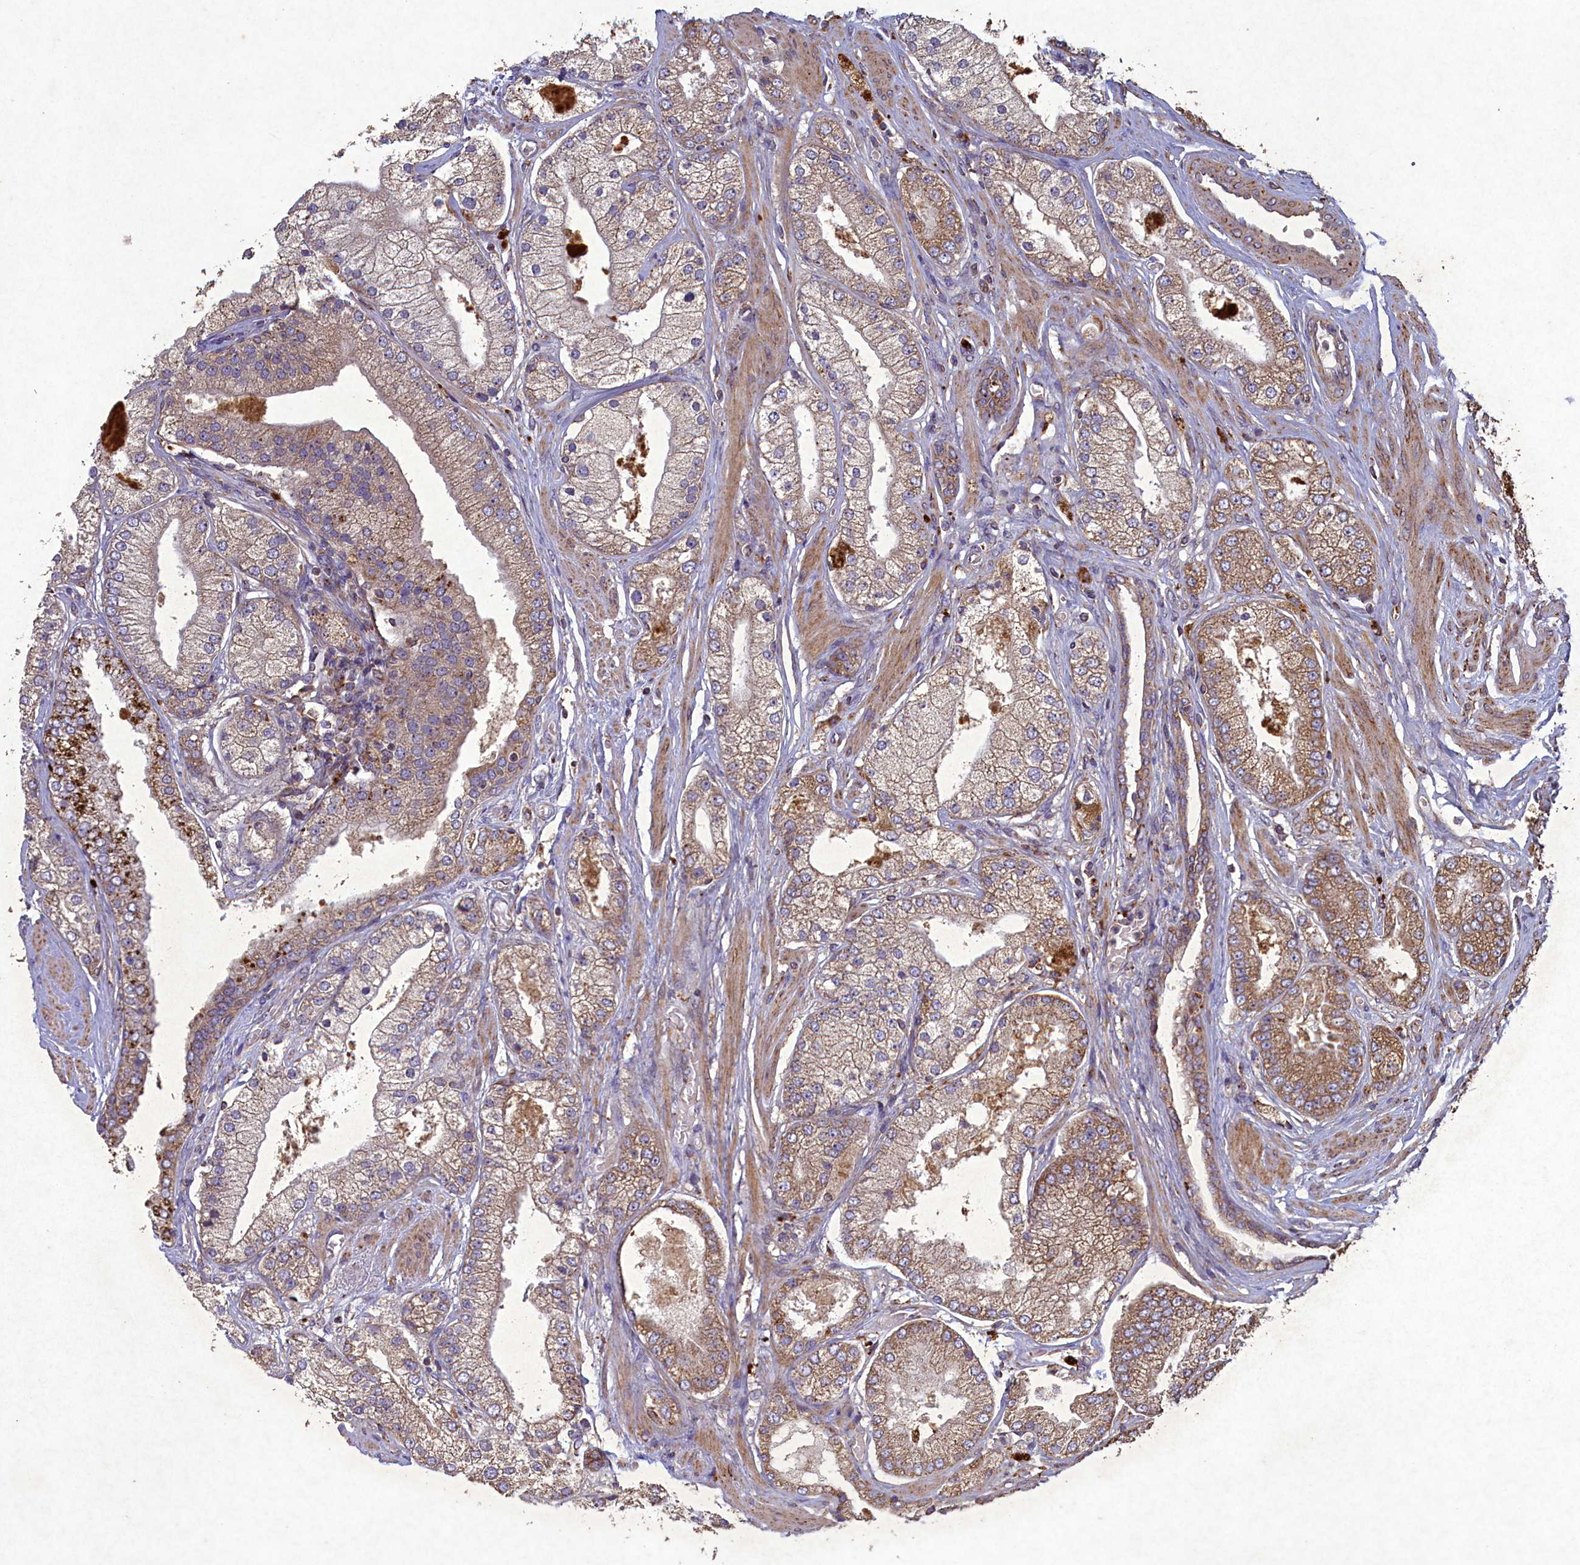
{"staining": {"intensity": "moderate", "quantity": "25%-75%", "location": "cytoplasmic/membranous"}, "tissue": "prostate cancer", "cell_type": "Tumor cells", "image_type": "cancer", "snomed": [{"axis": "morphology", "description": "Adenocarcinoma, High grade"}, {"axis": "topography", "description": "Prostate"}], "caption": "Protein staining by immunohistochemistry demonstrates moderate cytoplasmic/membranous positivity in about 25%-75% of tumor cells in prostate cancer (high-grade adenocarcinoma).", "gene": "CIAO2B", "patient": {"sex": "male", "age": 58}}